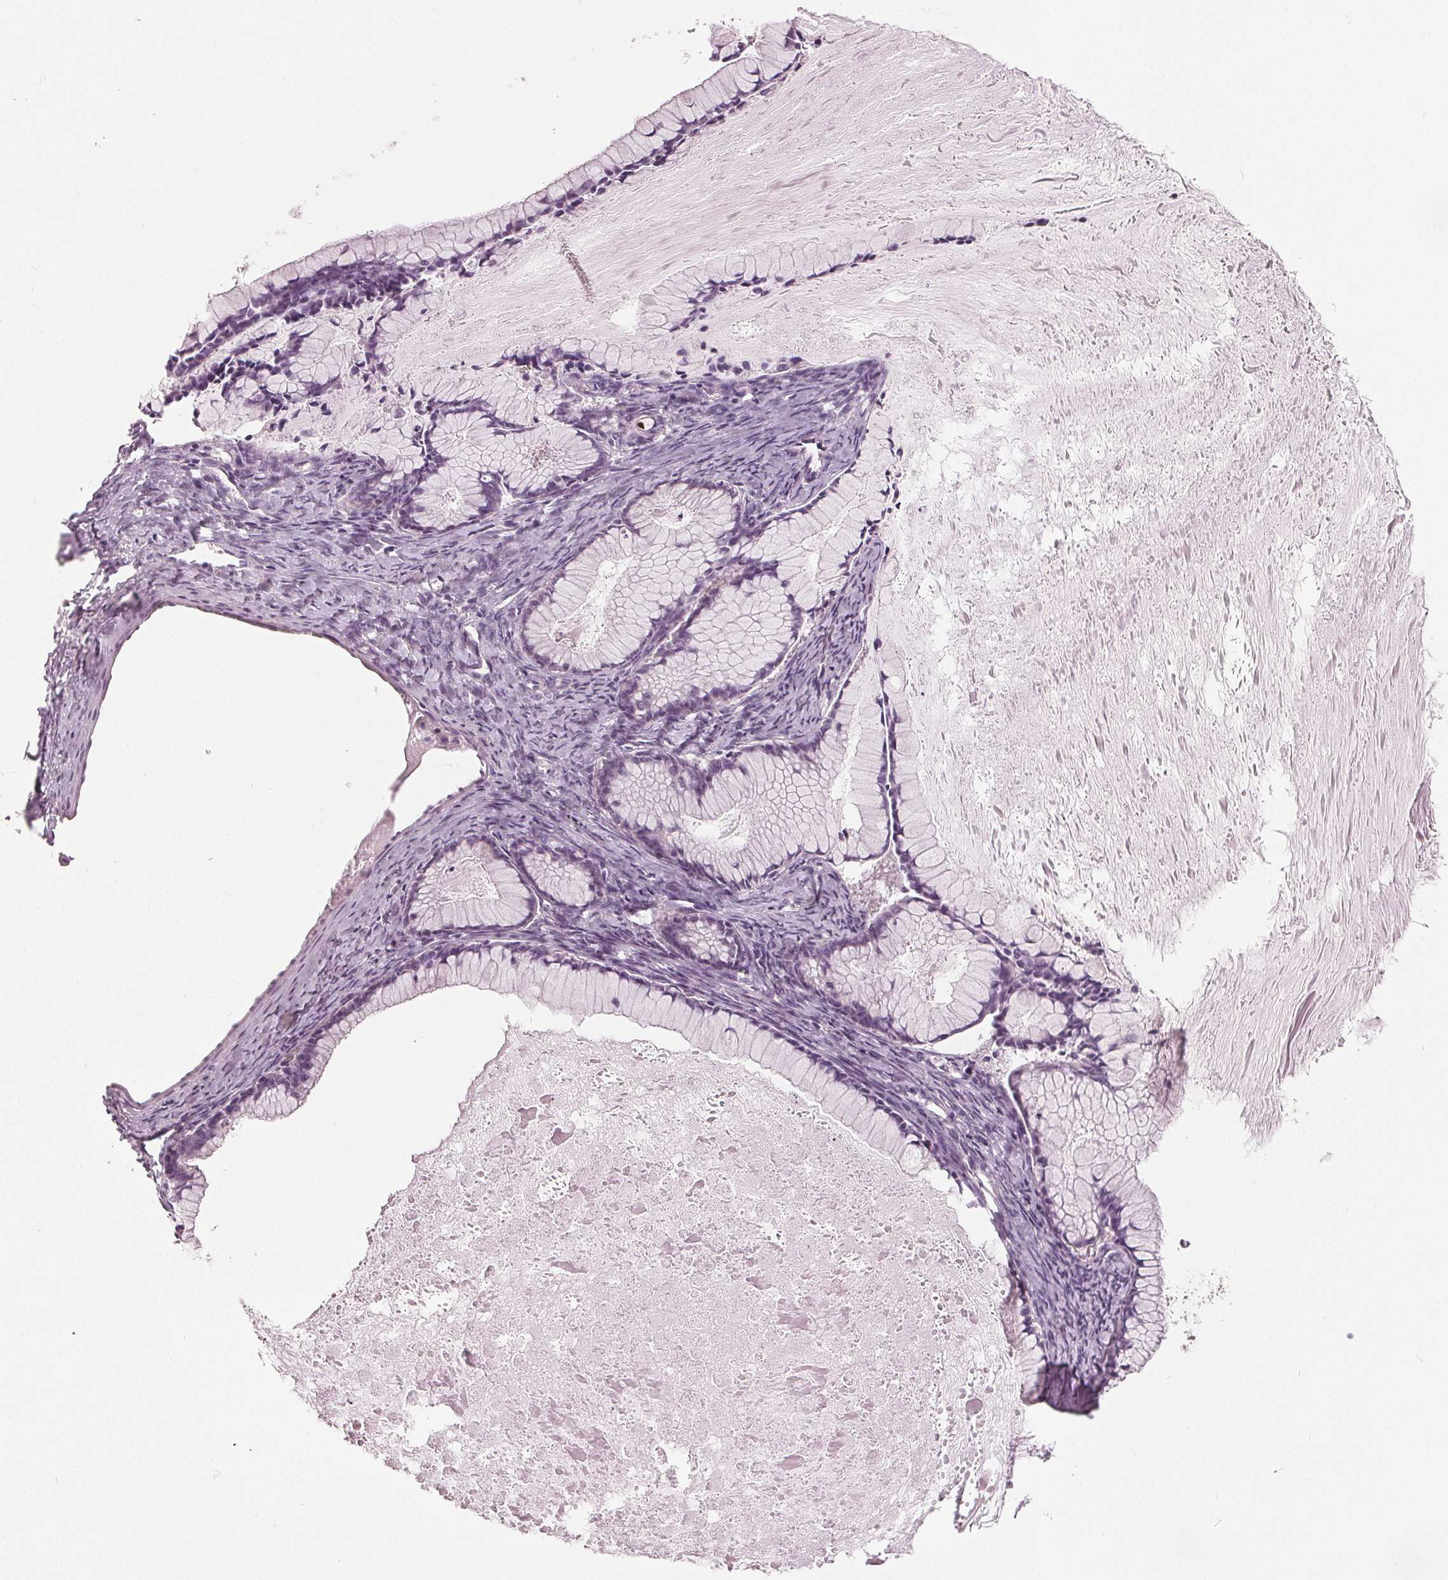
{"staining": {"intensity": "negative", "quantity": "none", "location": "none"}, "tissue": "ovarian cancer", "cell_type": "Tumor cells", "image_type": "cancer", "snomed": [{"axis": "morphology", "description": "Cystadenocarcinoma, mucinous, NOS"}, {"axis": "topography", "description": "Ovary"}], "caption": "The histopathology image reveals no significant staining in tumor cells of ovarian cancer.", "gene": "KLK13", "patient": {"sex": "female", "age": 41}}